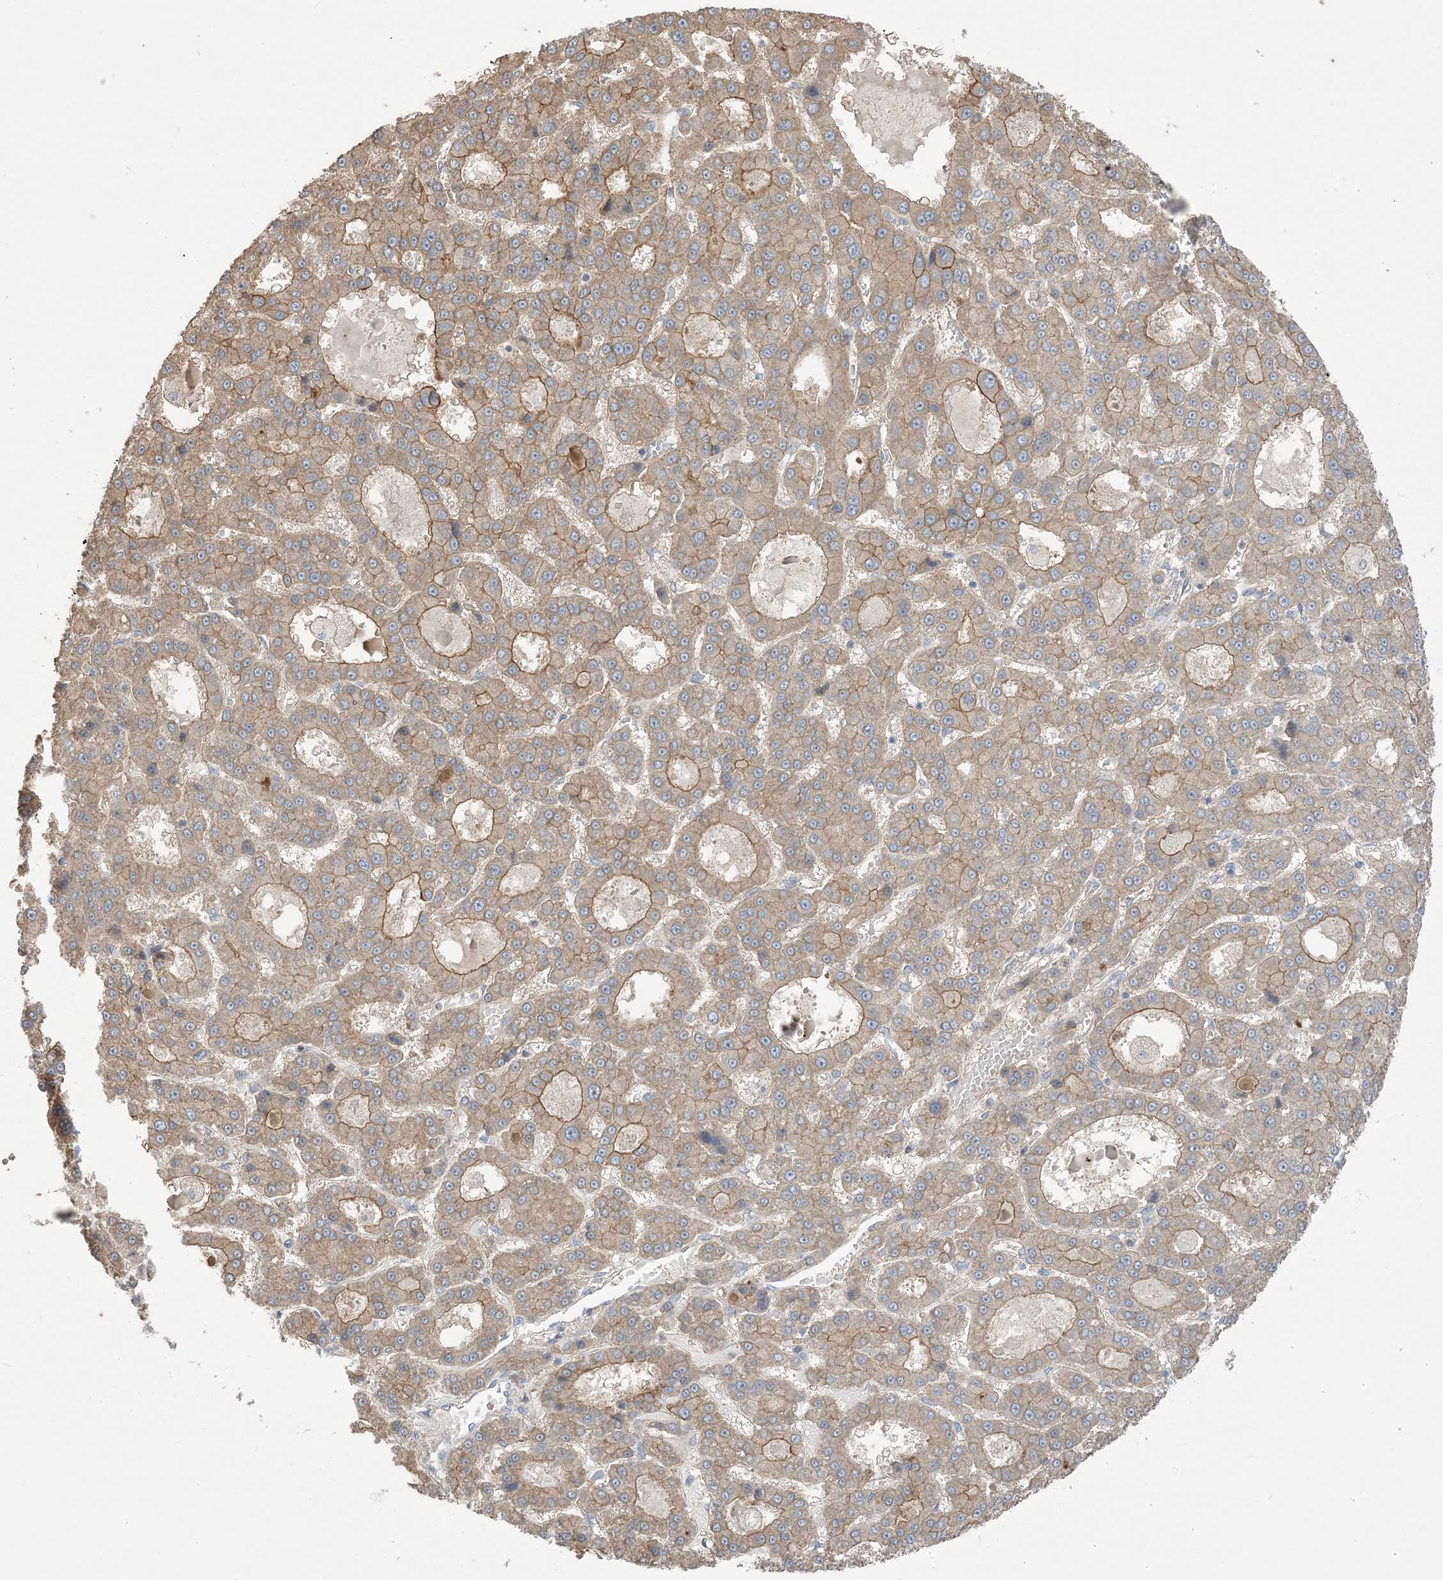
{"staining": {"intensity": "moderate", "quantity": "25%-75%", "location": "cytoplasmic/membranous"}, "tissue": "liver cancer", "cell_type": "Tumor cells", "image_type": "cancer", "snomed": [{"axis": "morphology", "description": "Carcinoma, Hepatocellular, NOS"}, {"axis": "topography", "description": "Liver"}], "caption": "Immunohistochemical staining of human hepatocellular carcinoma (liver) exhibits medium levels of moderate cytoplasmic/membranous protein positivity in about 25%-75% of tumor cells.", "gene": "CCNY", "patient": {"sex": "male", "age": 70}}